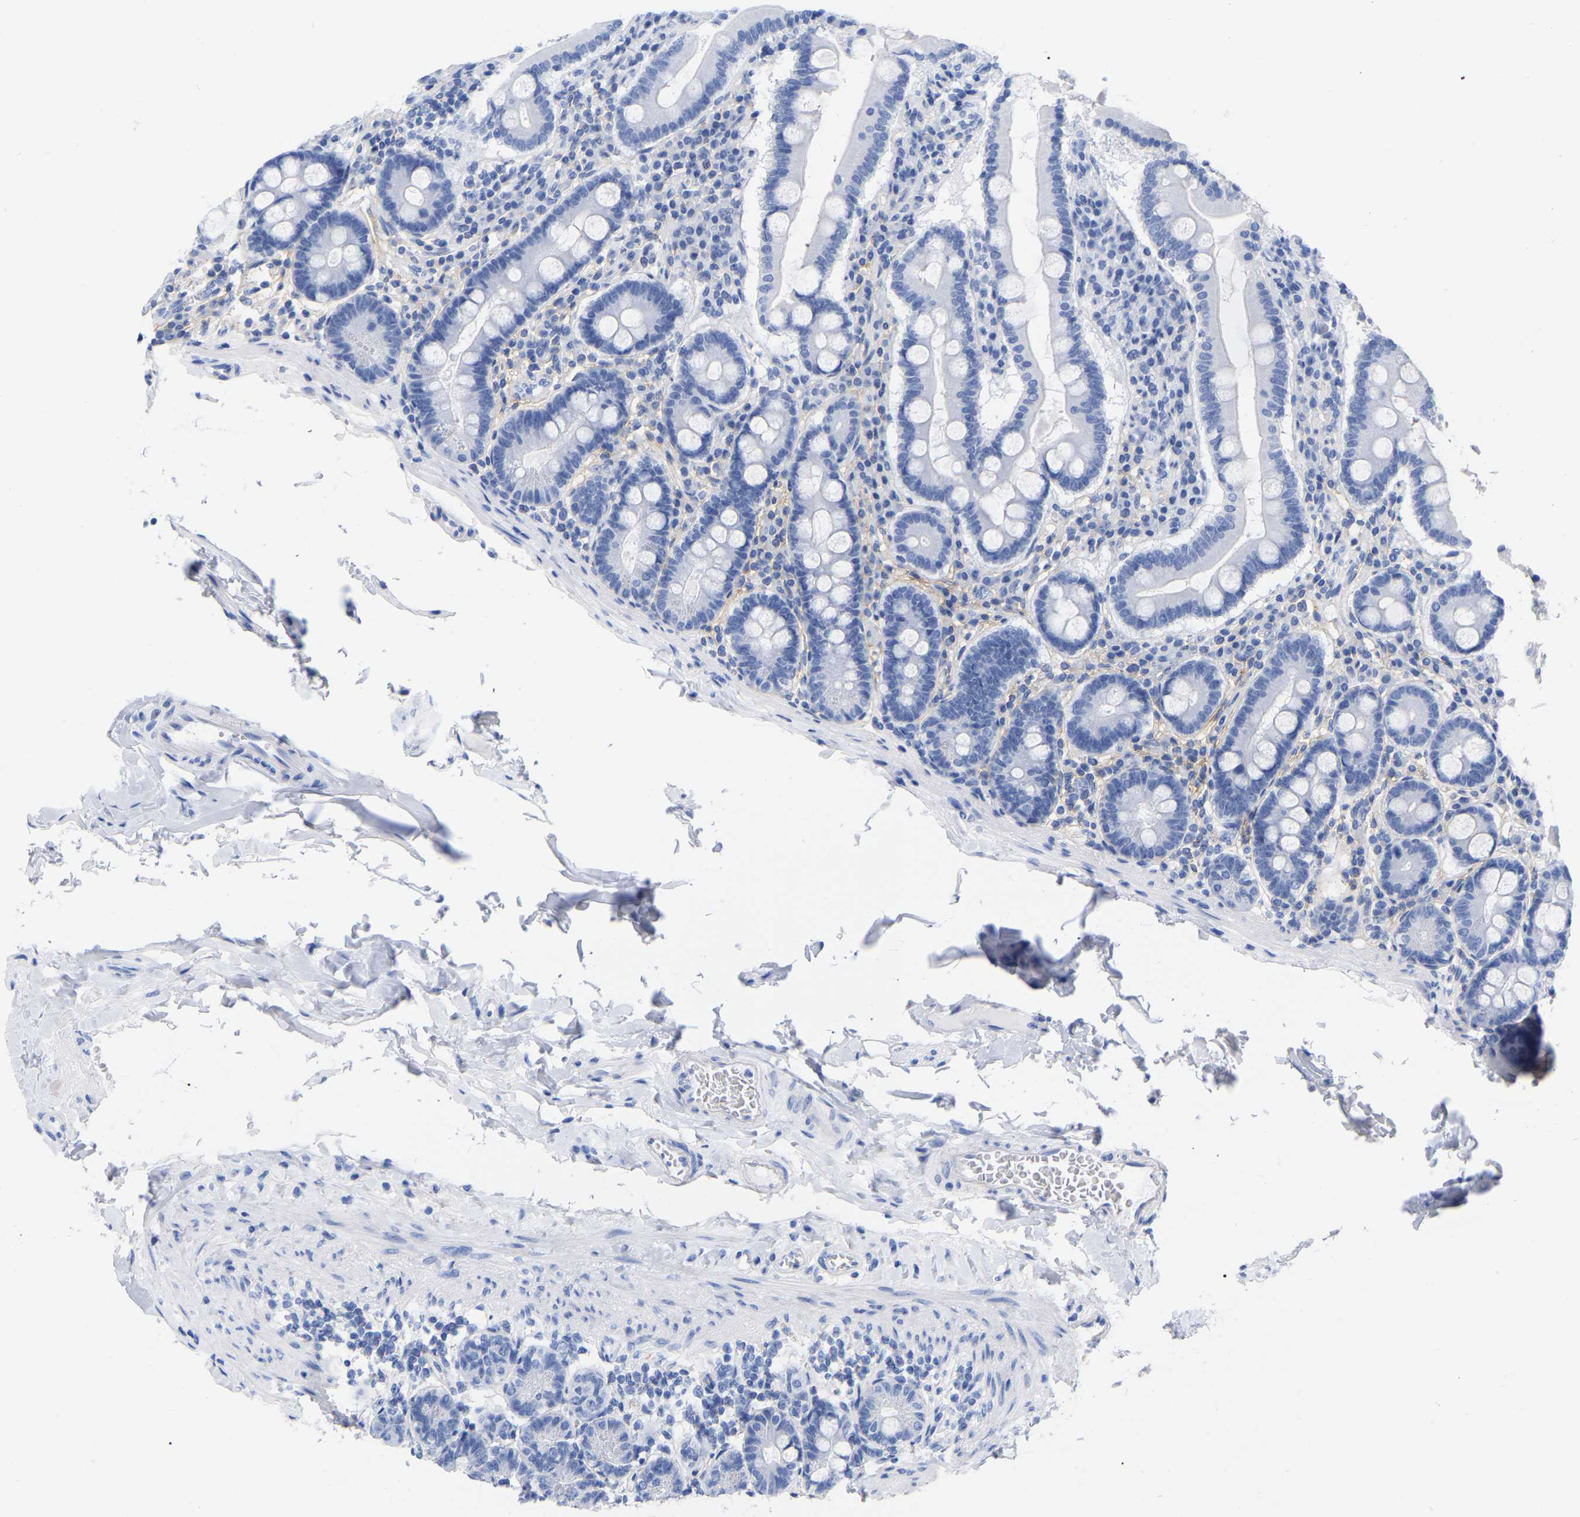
{"staining": {"intensity": "negative", "quantity": "none", "location": "none"}, "tissue": "duodenum", "cell_type": "Glandular cells", "image_type": "normal", "snomed": [{"axis": "morphology", "description": "Normal tissue, NOS"}, {"axis": "topography", "description": "Duodenum"}], "caption": "Immunohistochemistry of unremarkable human duodenum demonstrates no positivity in glandular cells.", "gene": "HAPLN1", "patient": {"sex": "male", "age": 50}}